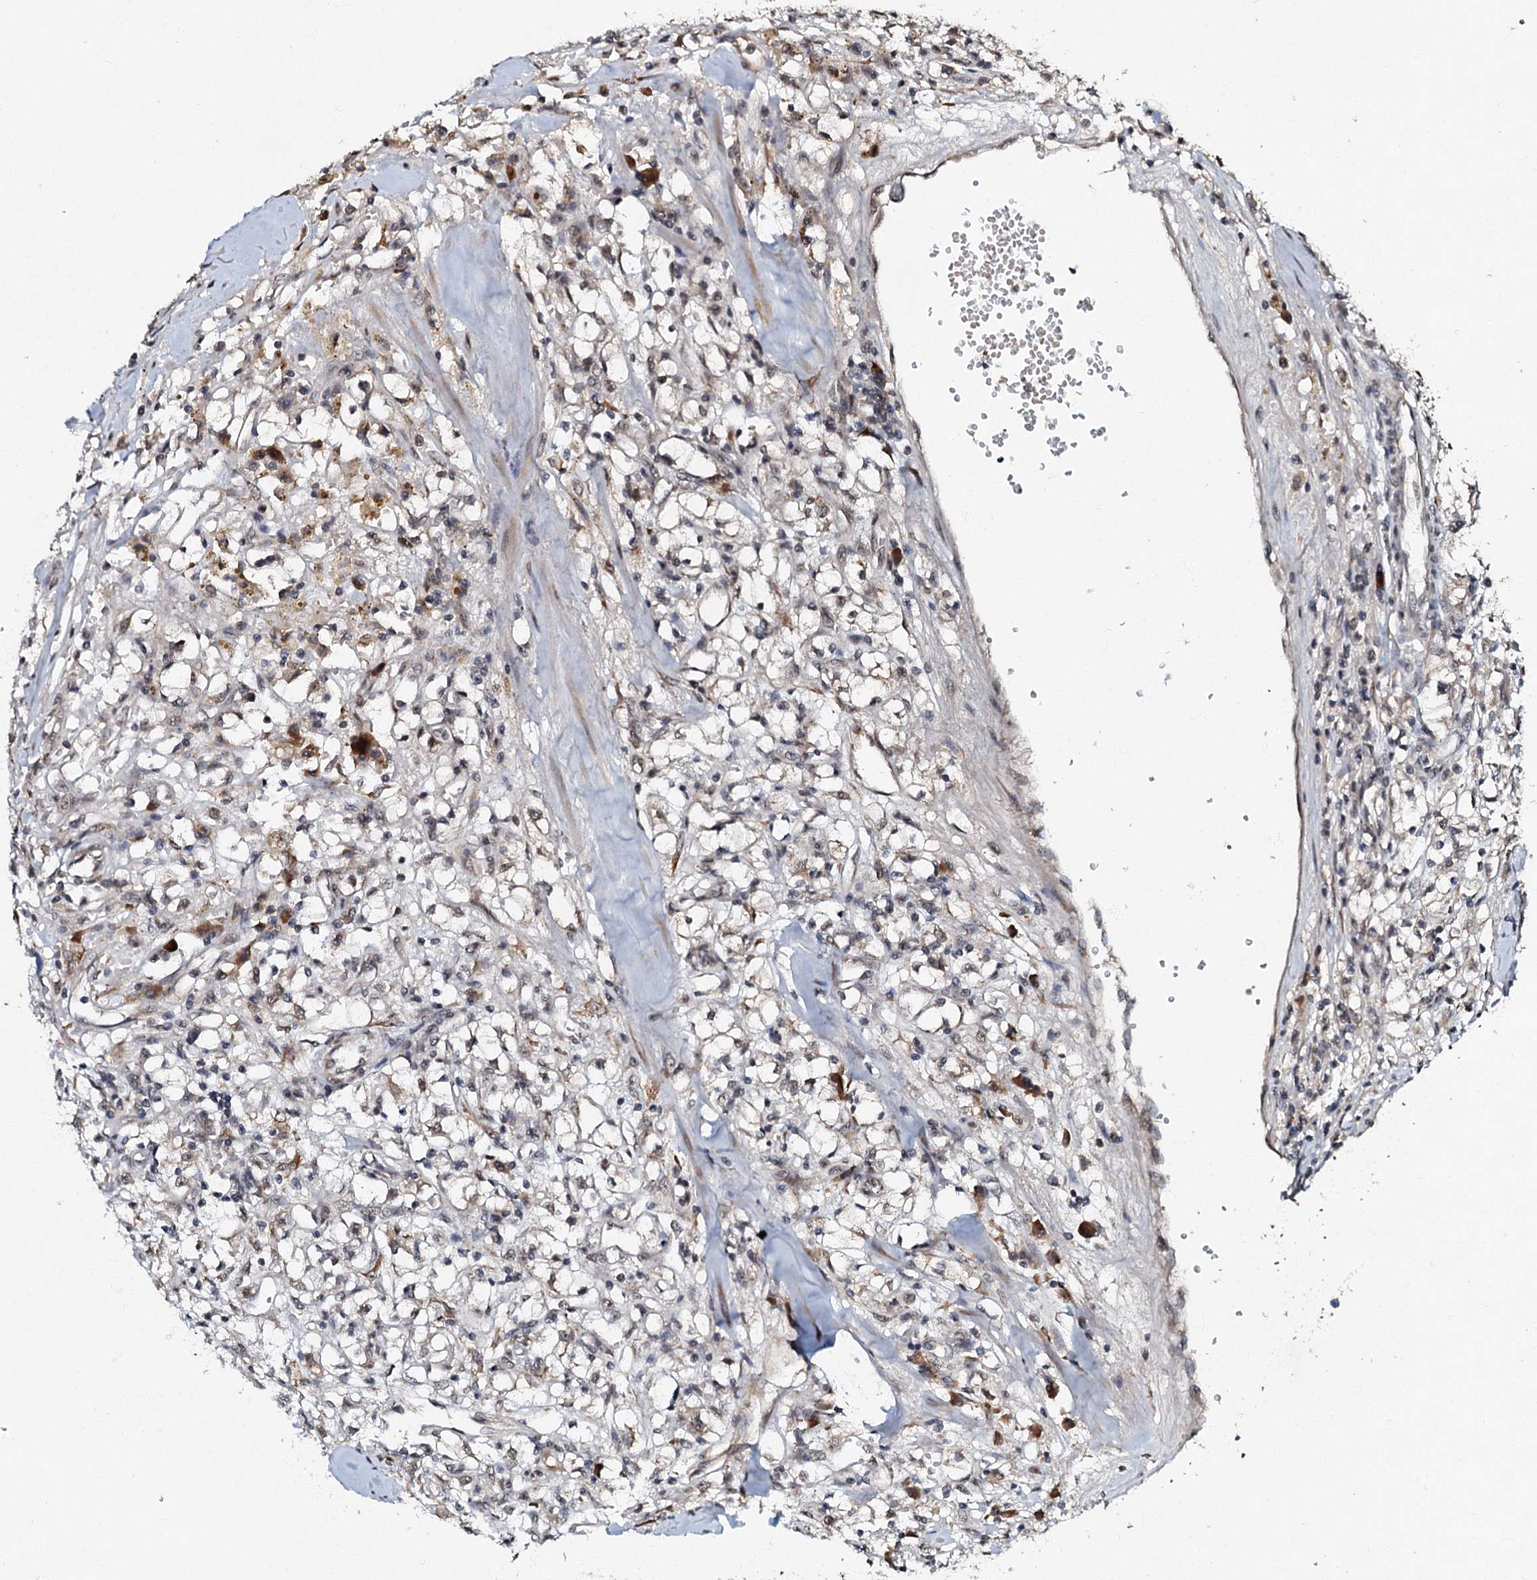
{"staining": {"intensity": "negative", "quantity": "none", "location": "none"}, "tissue": "renal cancer", "cell_type": "Tumor cells", "image_type": "cancer", "snomed": [{"axis": "morphology", "description": "Adenocarcinoma, NOS"}, {"axis": "topography", "description": "Kidney"}], "caption": "Immunohistochemistry of adenocarcinoma (renal) displays no staining in tumor cells.", "gene": "C18orf32", "patient": {"sex": "male", "age": 56}}